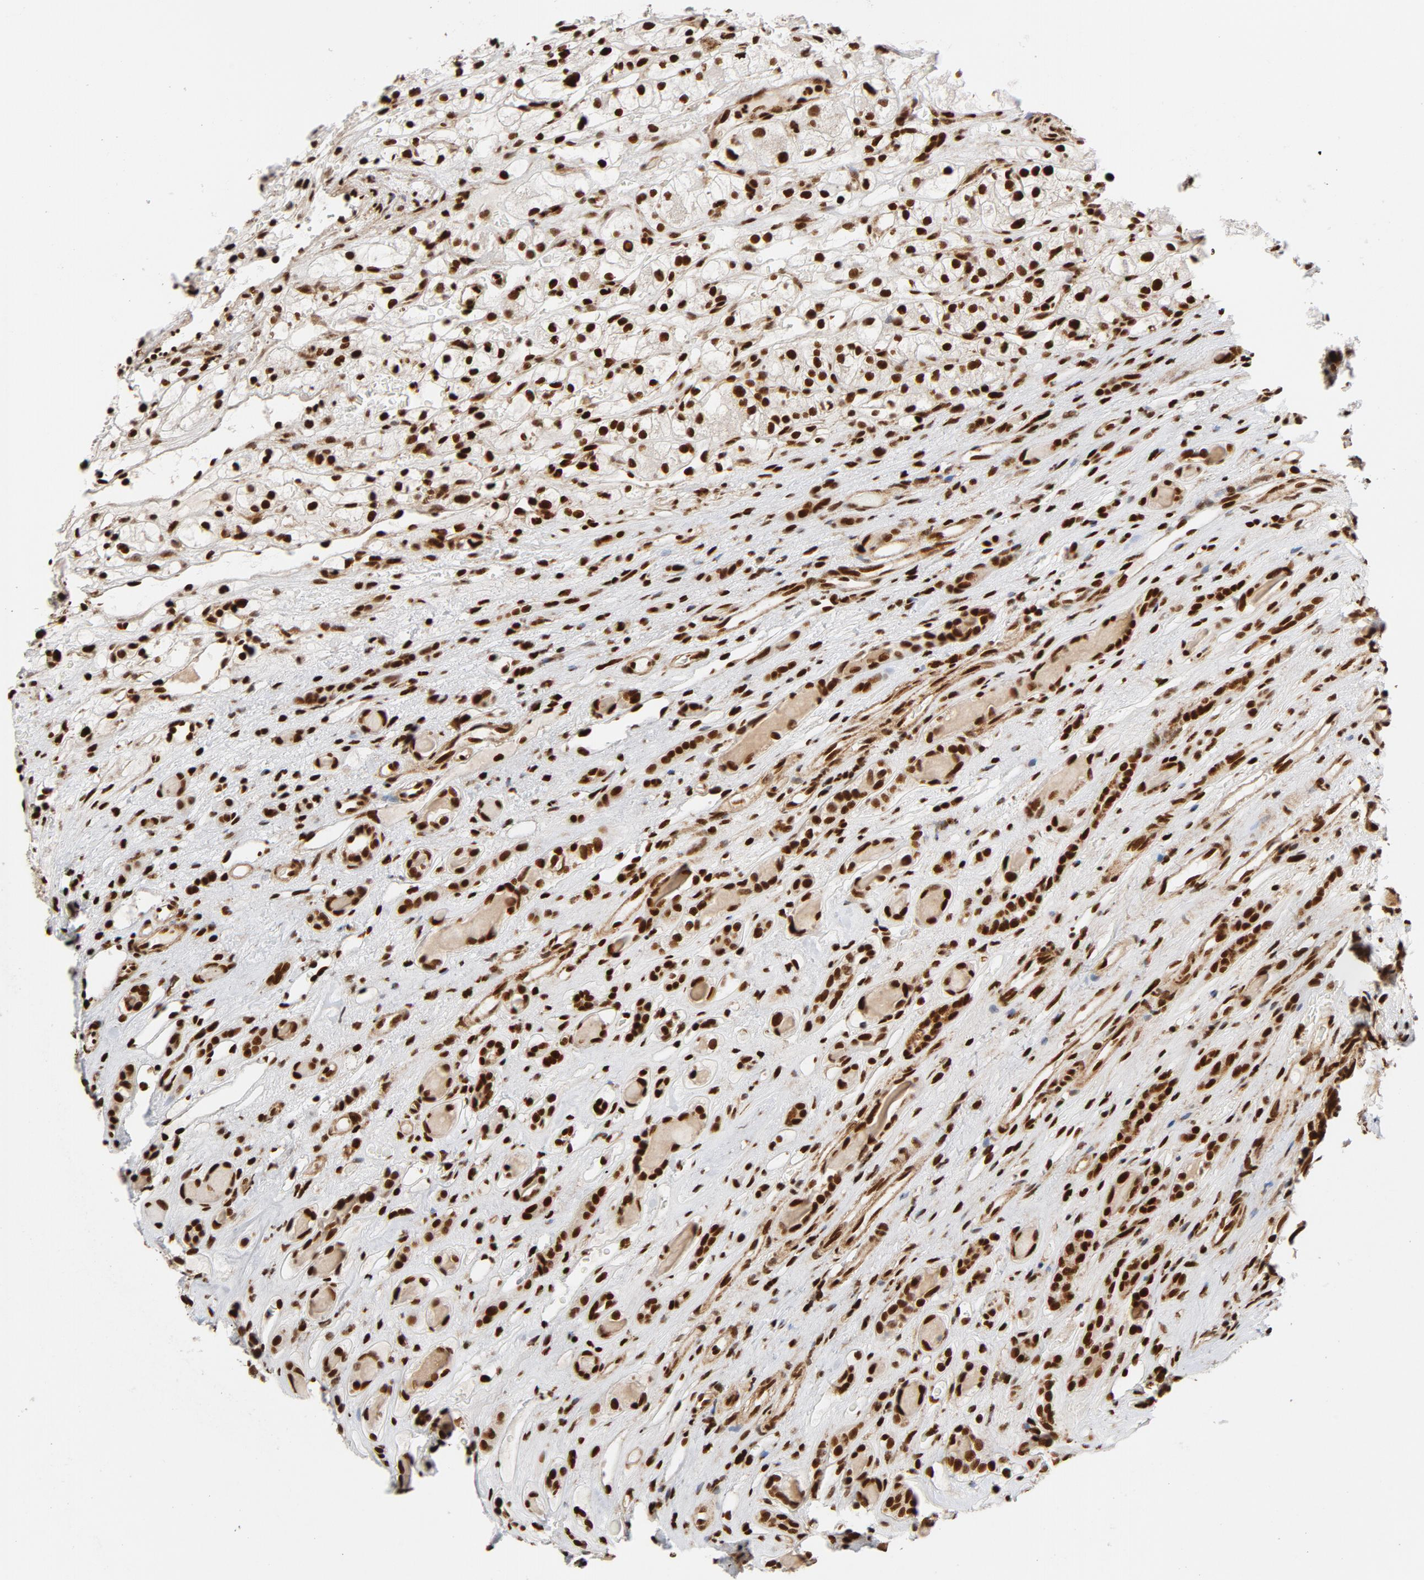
{"staining": {"intensity": "strong", "quantity": ">75%", "location": "nuclear"}, "tissue": "renal cancer", "cell_type": "Tumor cells", "image_type": "cancer", "snomed": [{"axis": "morphology", "description": "Adenocarcinoma, NOS"}, {"axis": "topography", "description": "Kidney"}], "caption": "Renal cancer (adenocarcinoma) tissue displays strong nuclear expression in about >75% of tumor cells (IHC, brightfield microscopy, high magnification).", "gene": "NFYB", "patient": {"sex": "female", "age": 60}}